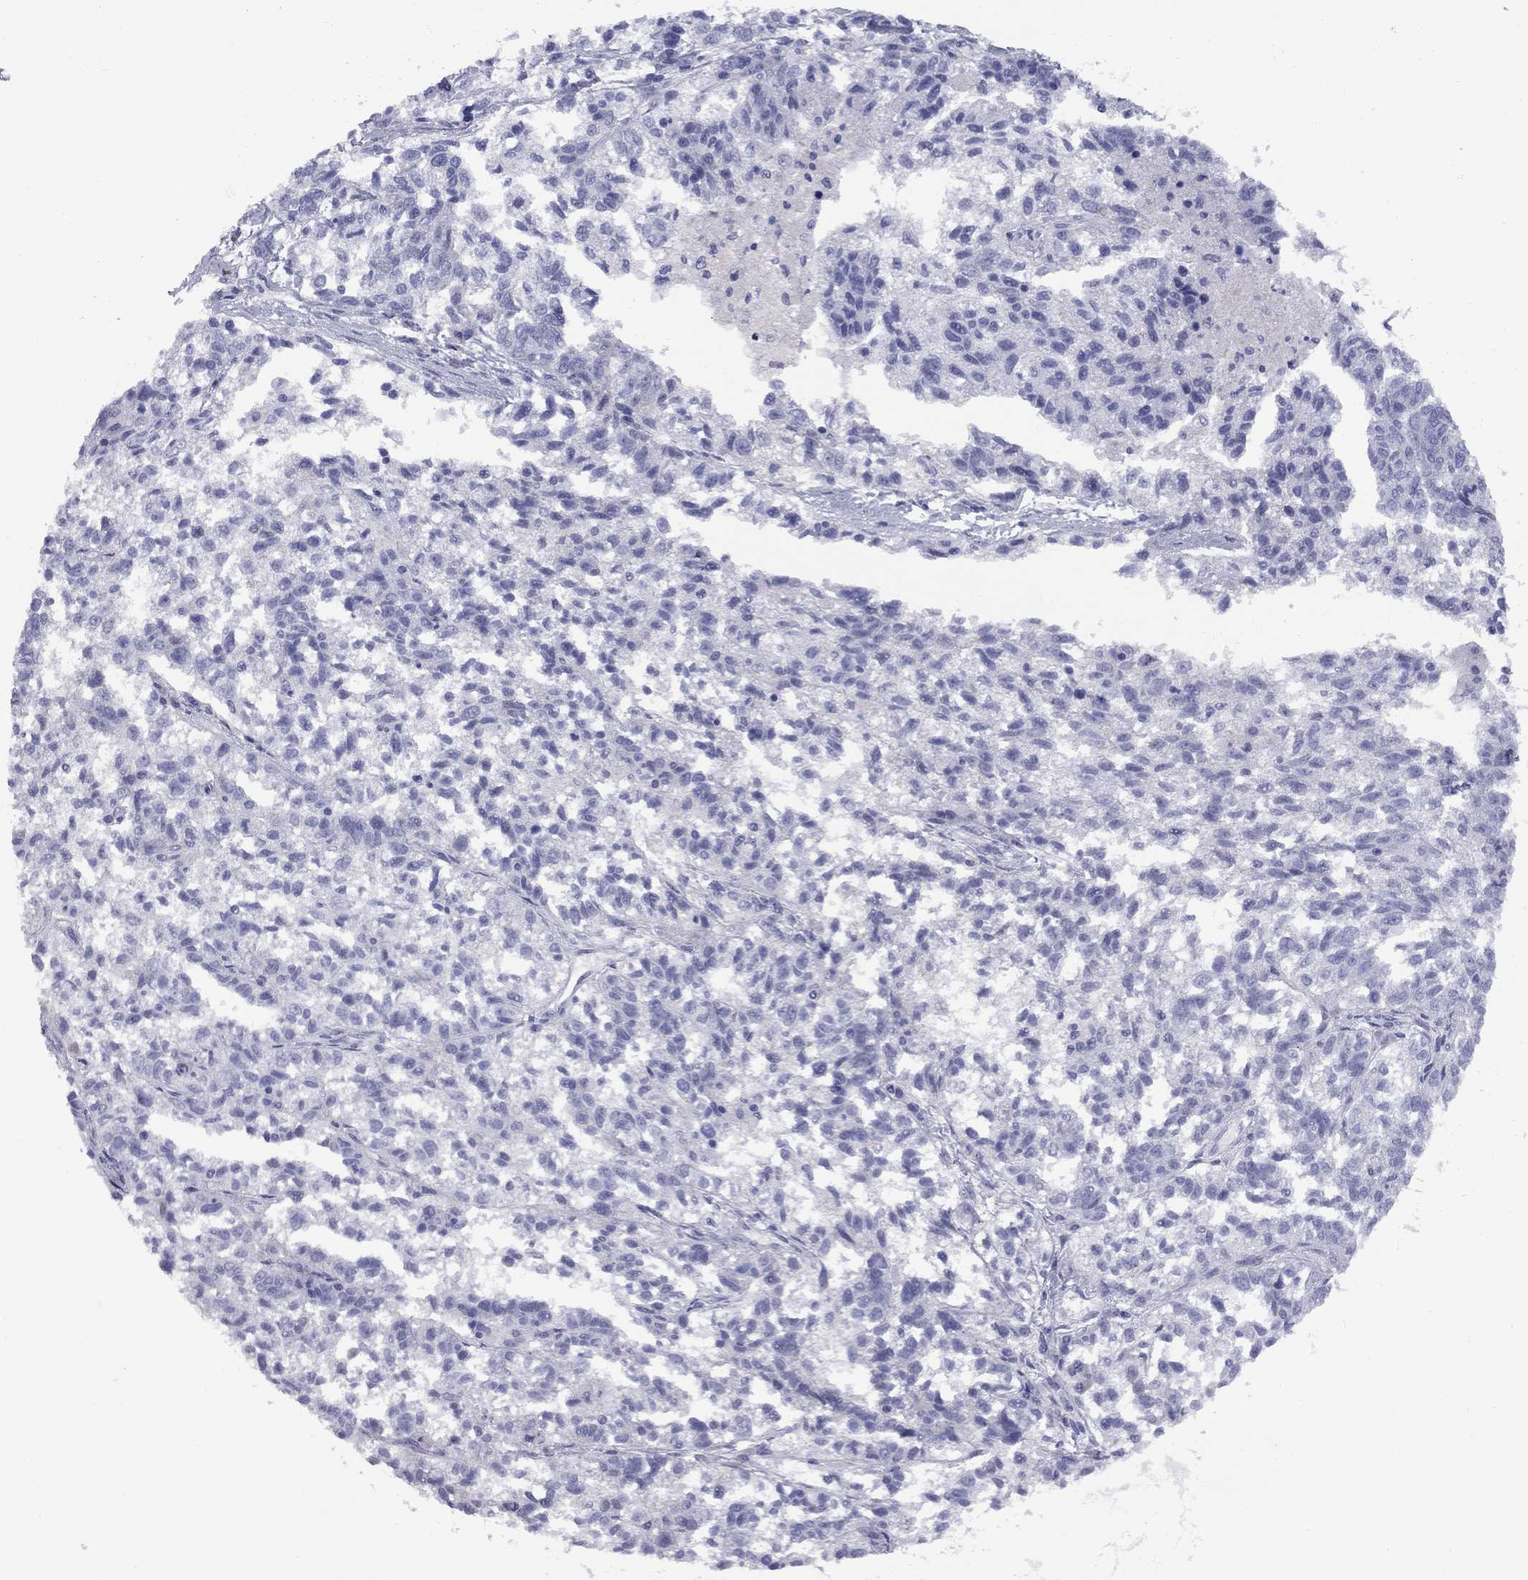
{"staining": {"intensity": "negative", "quantity": "none", "location": "none"}, "tissue": "ovarian cancer", "cell_type": "Tumor cells", "image_type": "cancer", "snomed": [{"axis": "morphology", "description": "Cystadenocarcinoma, serous, NOS"}, {"axis": "topography", "description": "Ovary"}], "caption": "Tumor cells are negative for brown protein staining in ovarian cancer. (DAB (3,3'-diaminobenzidine) immunohistochemistry (IHC) visualized using brightfield microscopy, high magnification).", "gene": "EPPIN", "patient": {"sex": "female", "age": 71}}